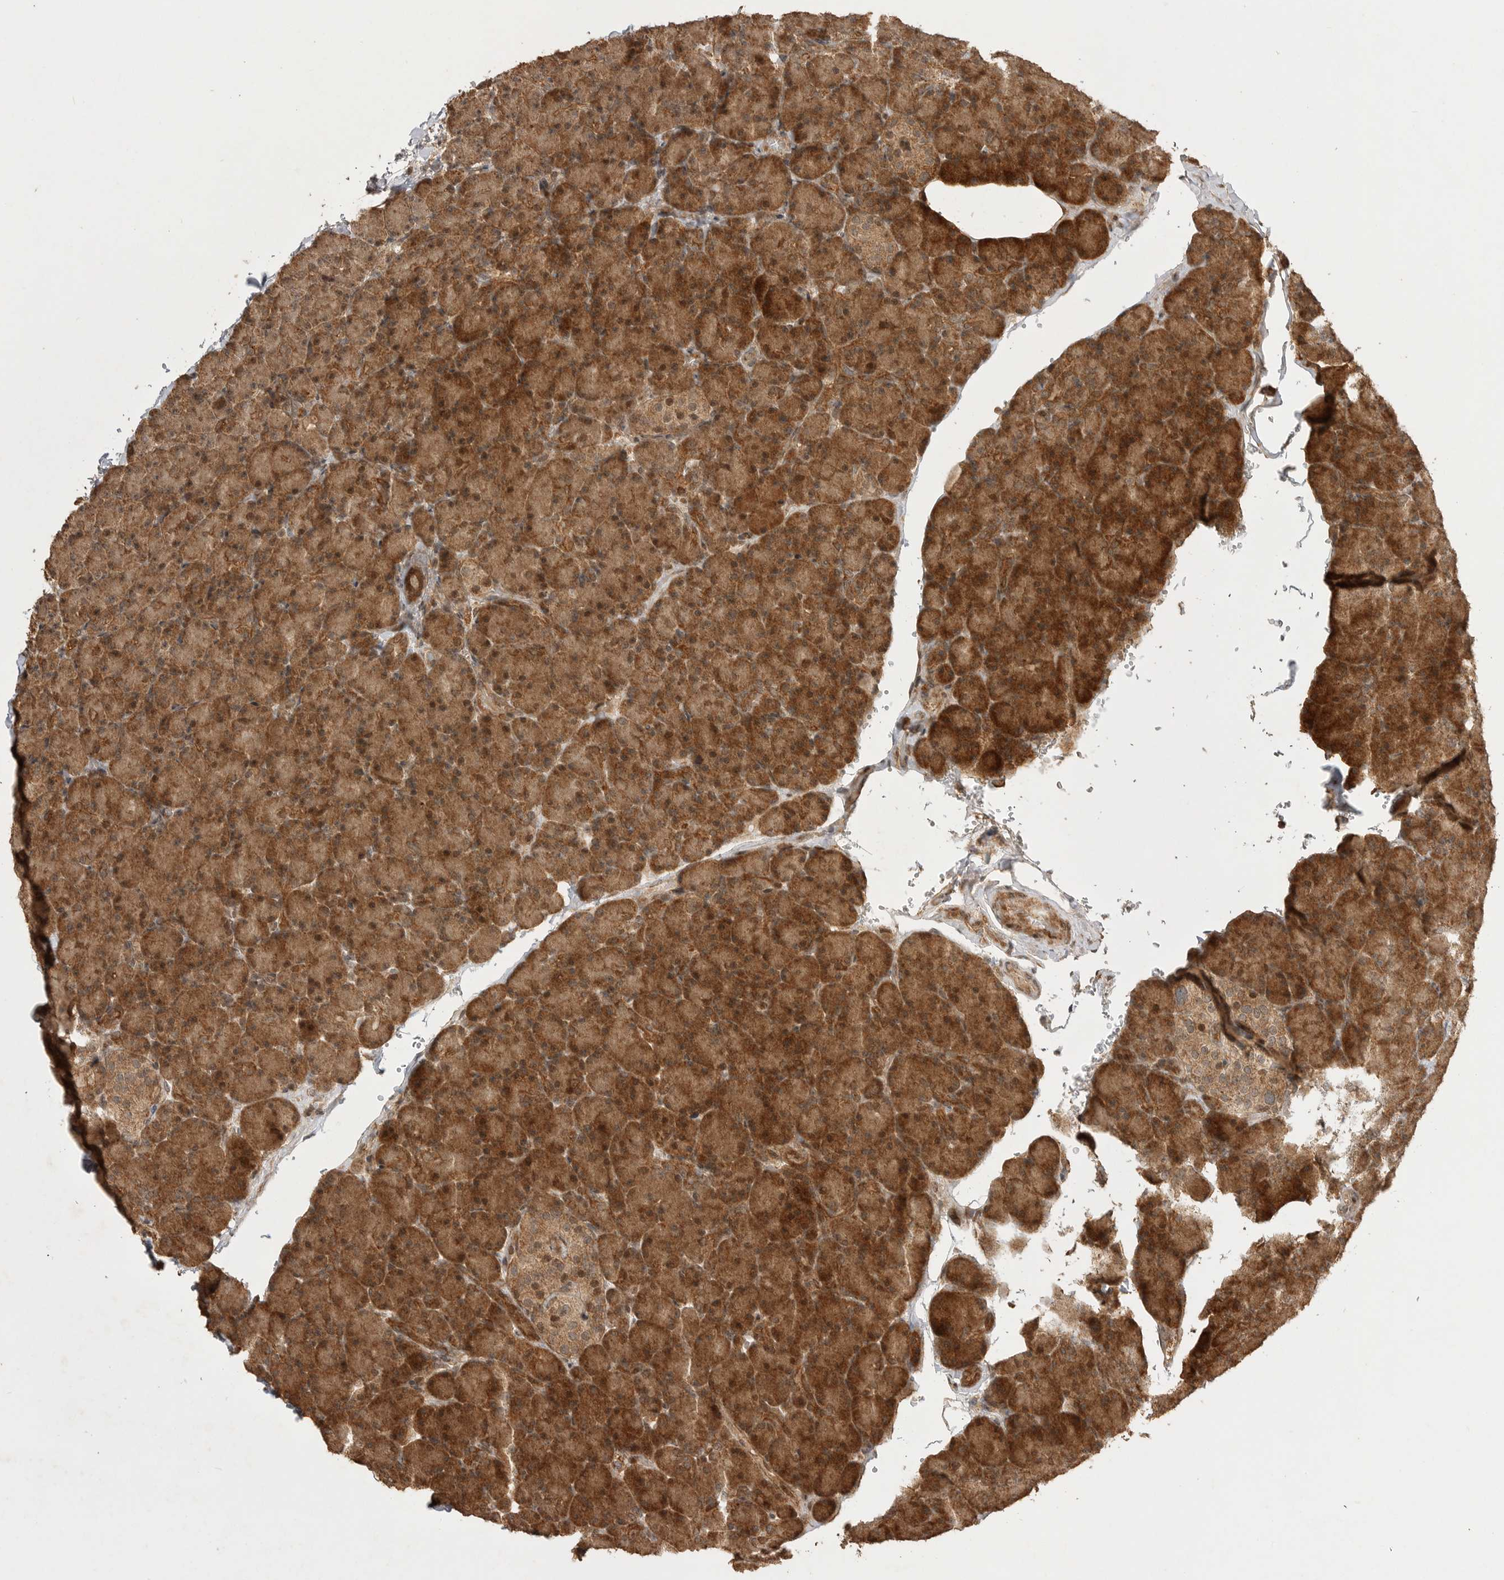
{"staining": {"intensity": "strong", "quantity": ">75%", "location": "cytoplasmic/membranous"}, "tissue": "pancreas", "cell_type": "Exocrine glandular cells", "image_type": "normal", "snomed": [{"axis": "morphology", "description": "Normal tissue, NOS"}, {"axis": "topography", "description": "Pancreas"}], "caption": "A brown stain highlights strong cytoplasmic/membranous staining of a protein in exocrine glandular cells of benign pancreas. (DAB IHC with brightfield microscopy, high magnification).", "gene": "BOC", "patient": {"sex": "female", "age": 43}}